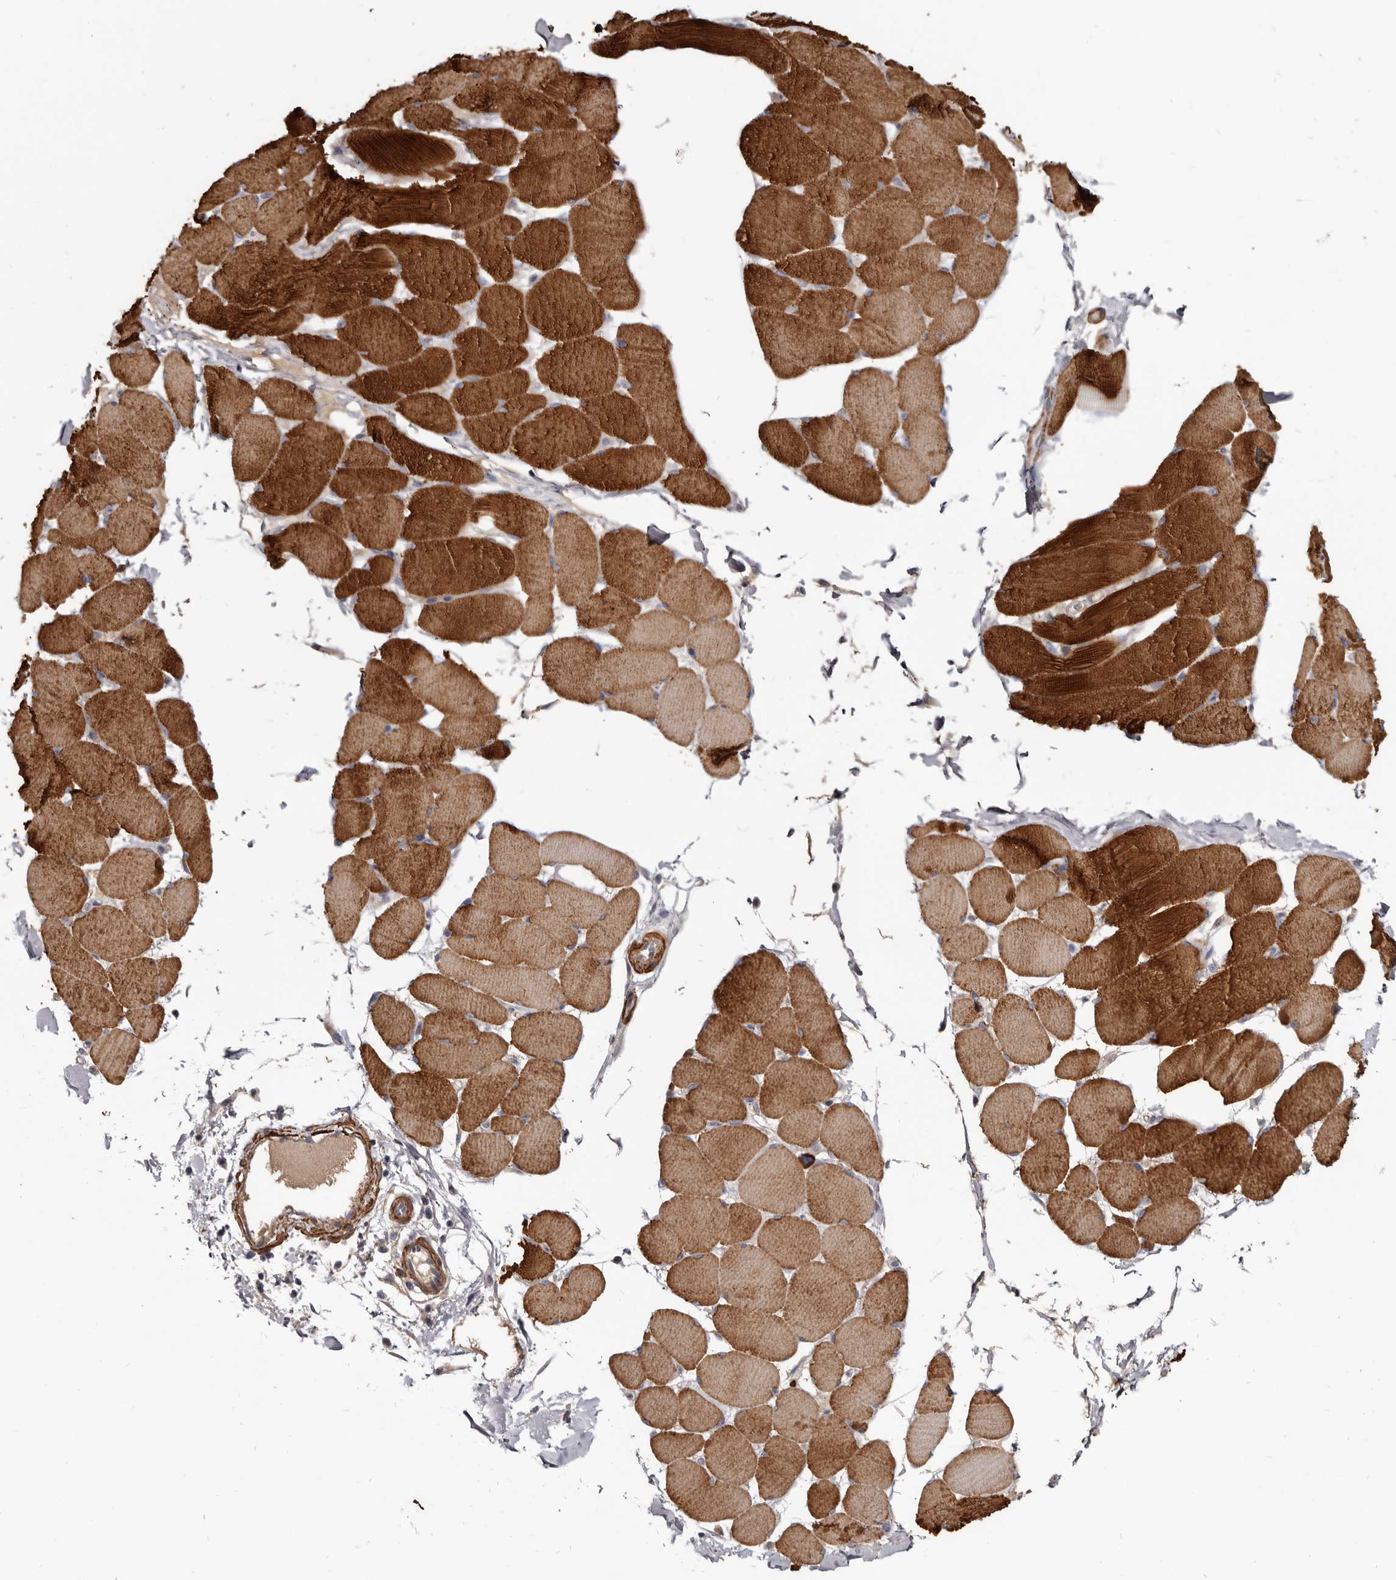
{"staining": {"intensity": "strong", "quantity": ">75%", "location": "cytoplasmic/membranous"}, "tissue": "skeletal muscle", "cell_type": "Myocytes", "image_type": "normal", "snomed": [{"axis": "morphology", "description": "Normal tissue, NOS"}, {"axis": "topography", "description": "Skin"}, {"axis": "topography", "description": "Skeletal muscle"}], "caption": "DAB (3,3'-diaminobenzidine) immunohistochemical staining of unremarkable human skeletal muscle displays strong cytoplasmic/membranous protein expression in about >75% of myocytes. The staining was performed using DAB (3,3'-diaminobenzidine) to visualize the protein expression in brown, while the nuclei were stained in blue with hematoxylin (Magnification: 20x).", "gene": "CGN", "patient": {"sex": "male", "age": 83}}